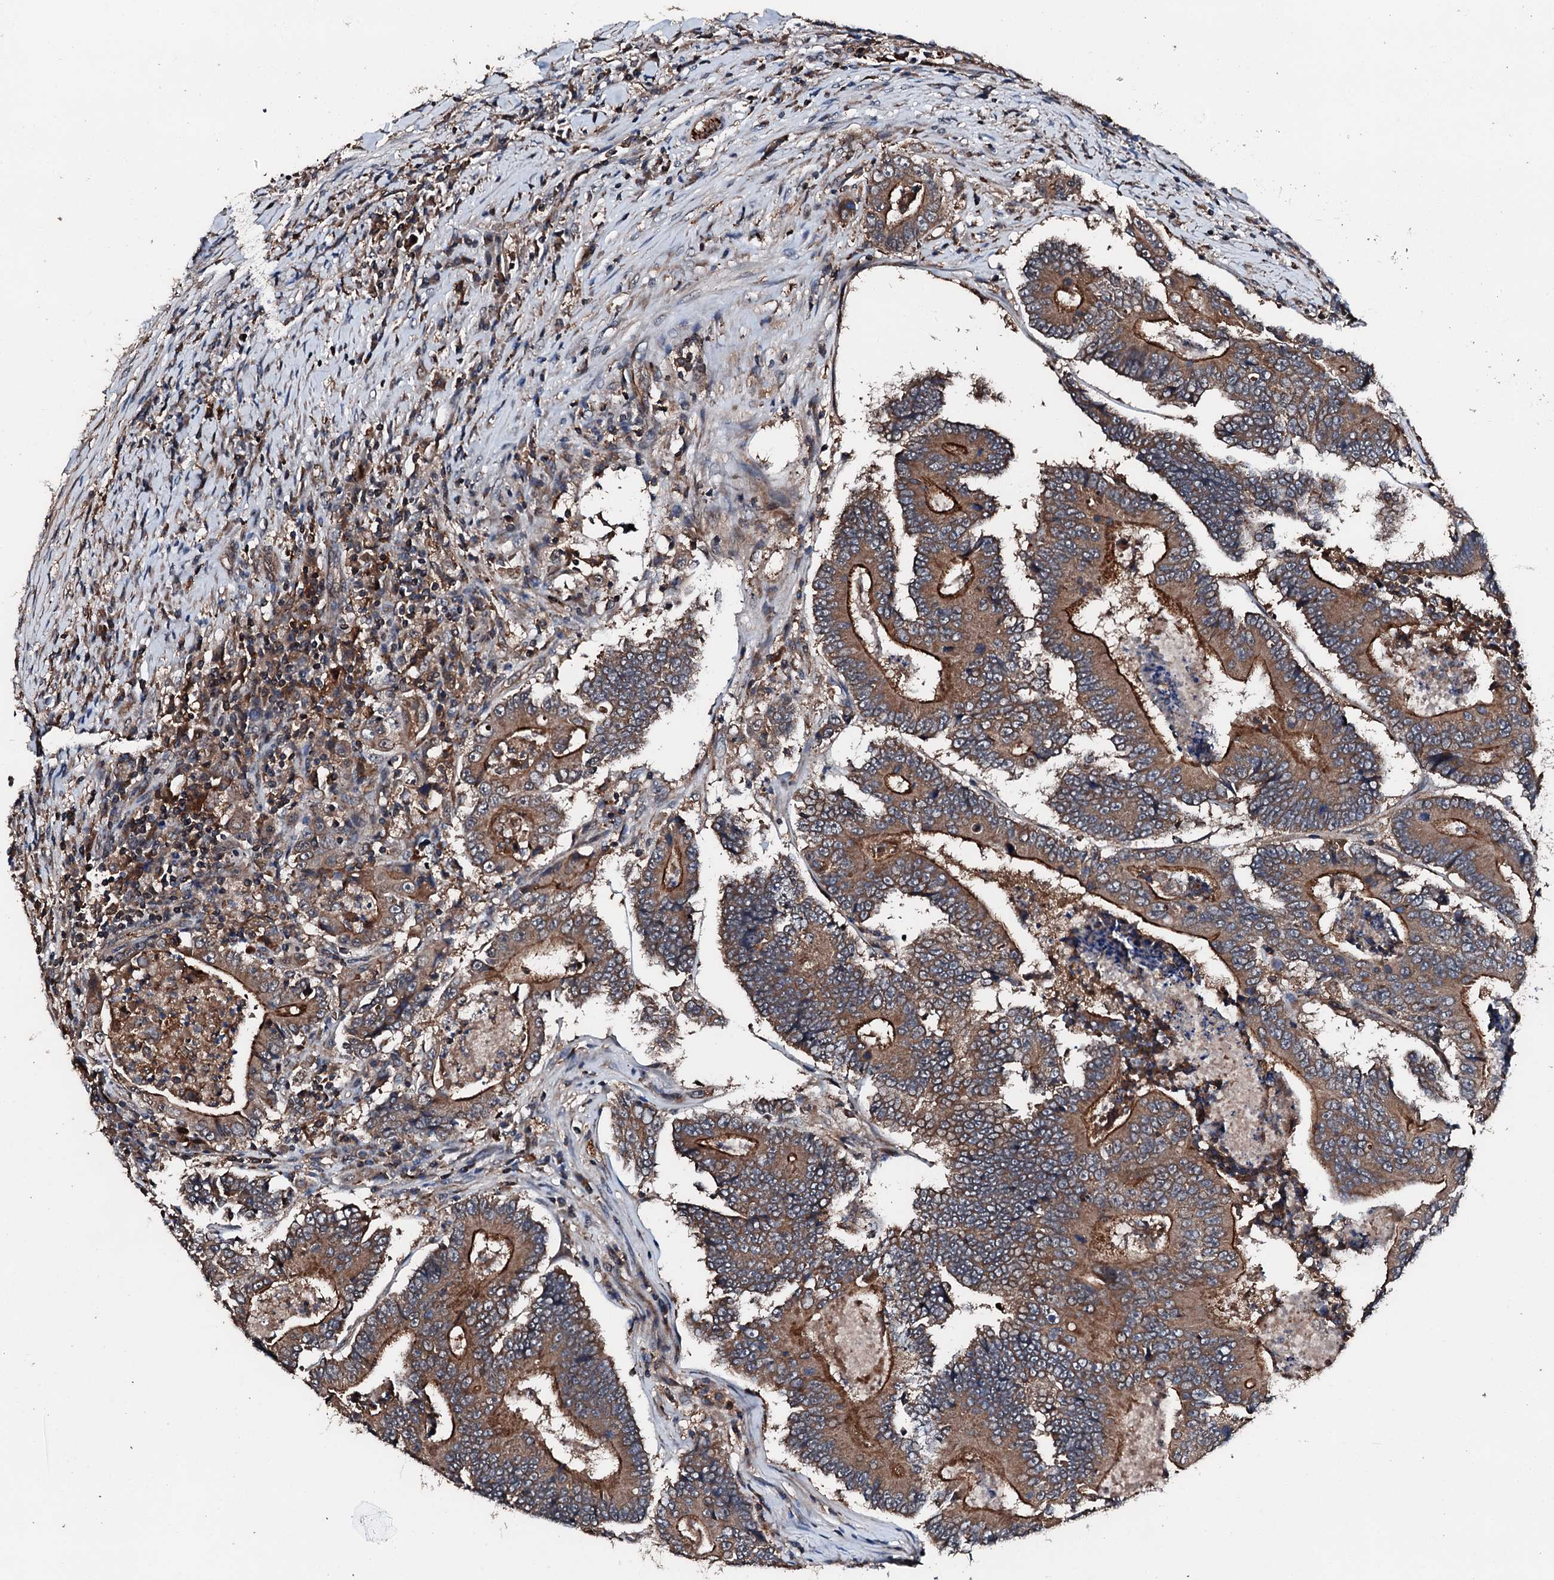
{"staining": {"intensity": "moderate", "quantity": ">75%", "location": "cytoplasmic/membranous"}, "tissue": "colorectal cancer", "cell_type": "Tumor cells", "image_type": "cancer", "snomed": [{"axis": "morphology", "description": "Adenocarcinoma, NOS"}, {"axis": "topography", "description": "Colon"}], "caption": "Protein staining exhibits moderate cytoplasmic/membranous positivity in approximately >75% of tumor cells in colorectal adenocarcinoma.", "gene": "FGD4", "patient": {"sex": "male", "age": 83}}